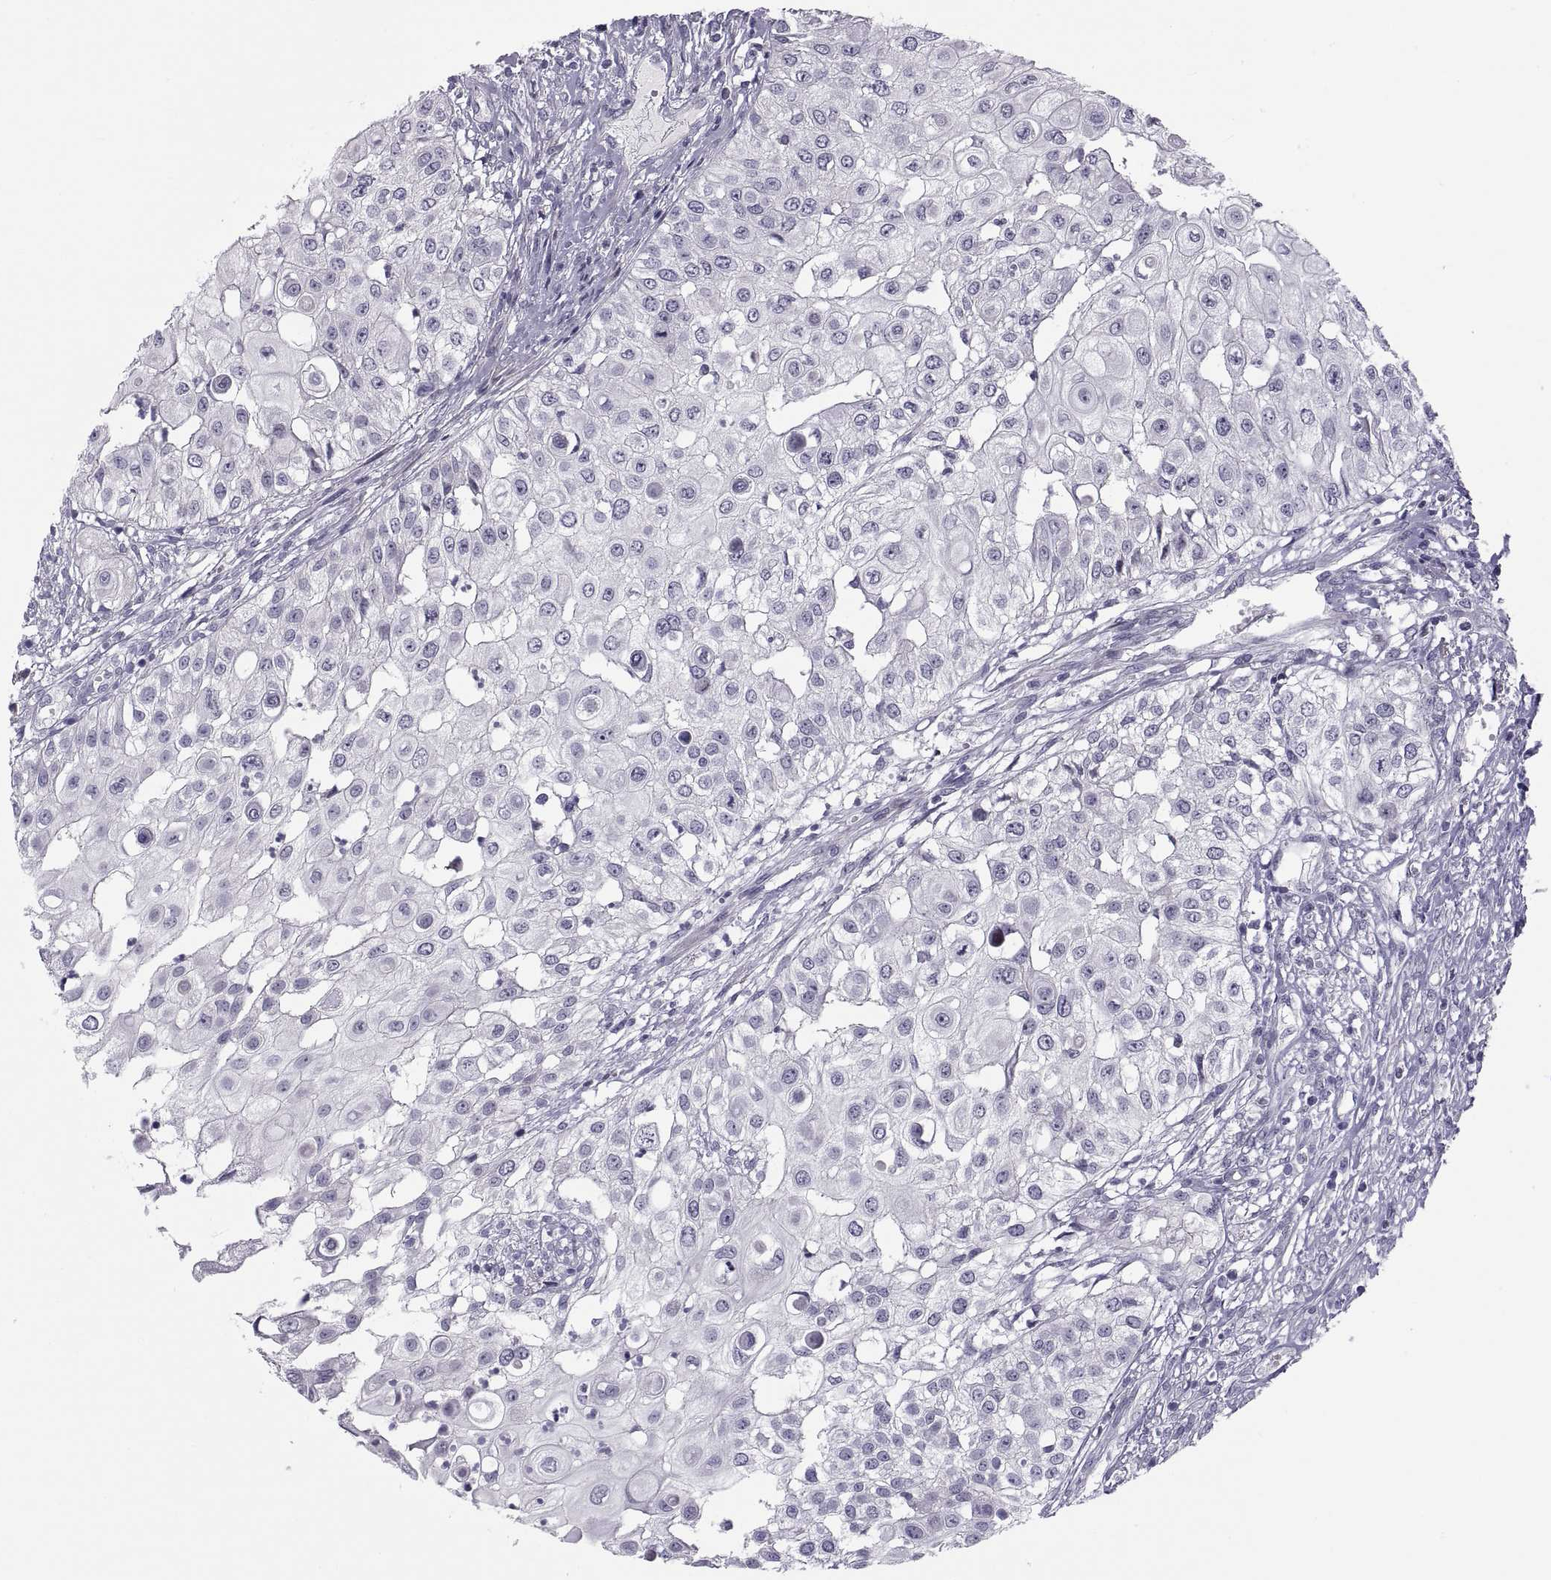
{"staining": {"intensity": "negative", "quantity": "none", "location": "none"}, "tissue": "urothelial cancer", "cell_type": "Tumor cells", "image_type": "cancer", "snomed": [{"axis": "morphology", "description": "Urothelial carcinoma, High grade"}, {"axis": "topography", "description": "Urinary bladder"}], "caption": "Protein analysis of urothelial cancer demonstrates no significant positivity in tumor cells.", "gene": "TMEM158", "patient": {"sex": "female", "age": 79}}